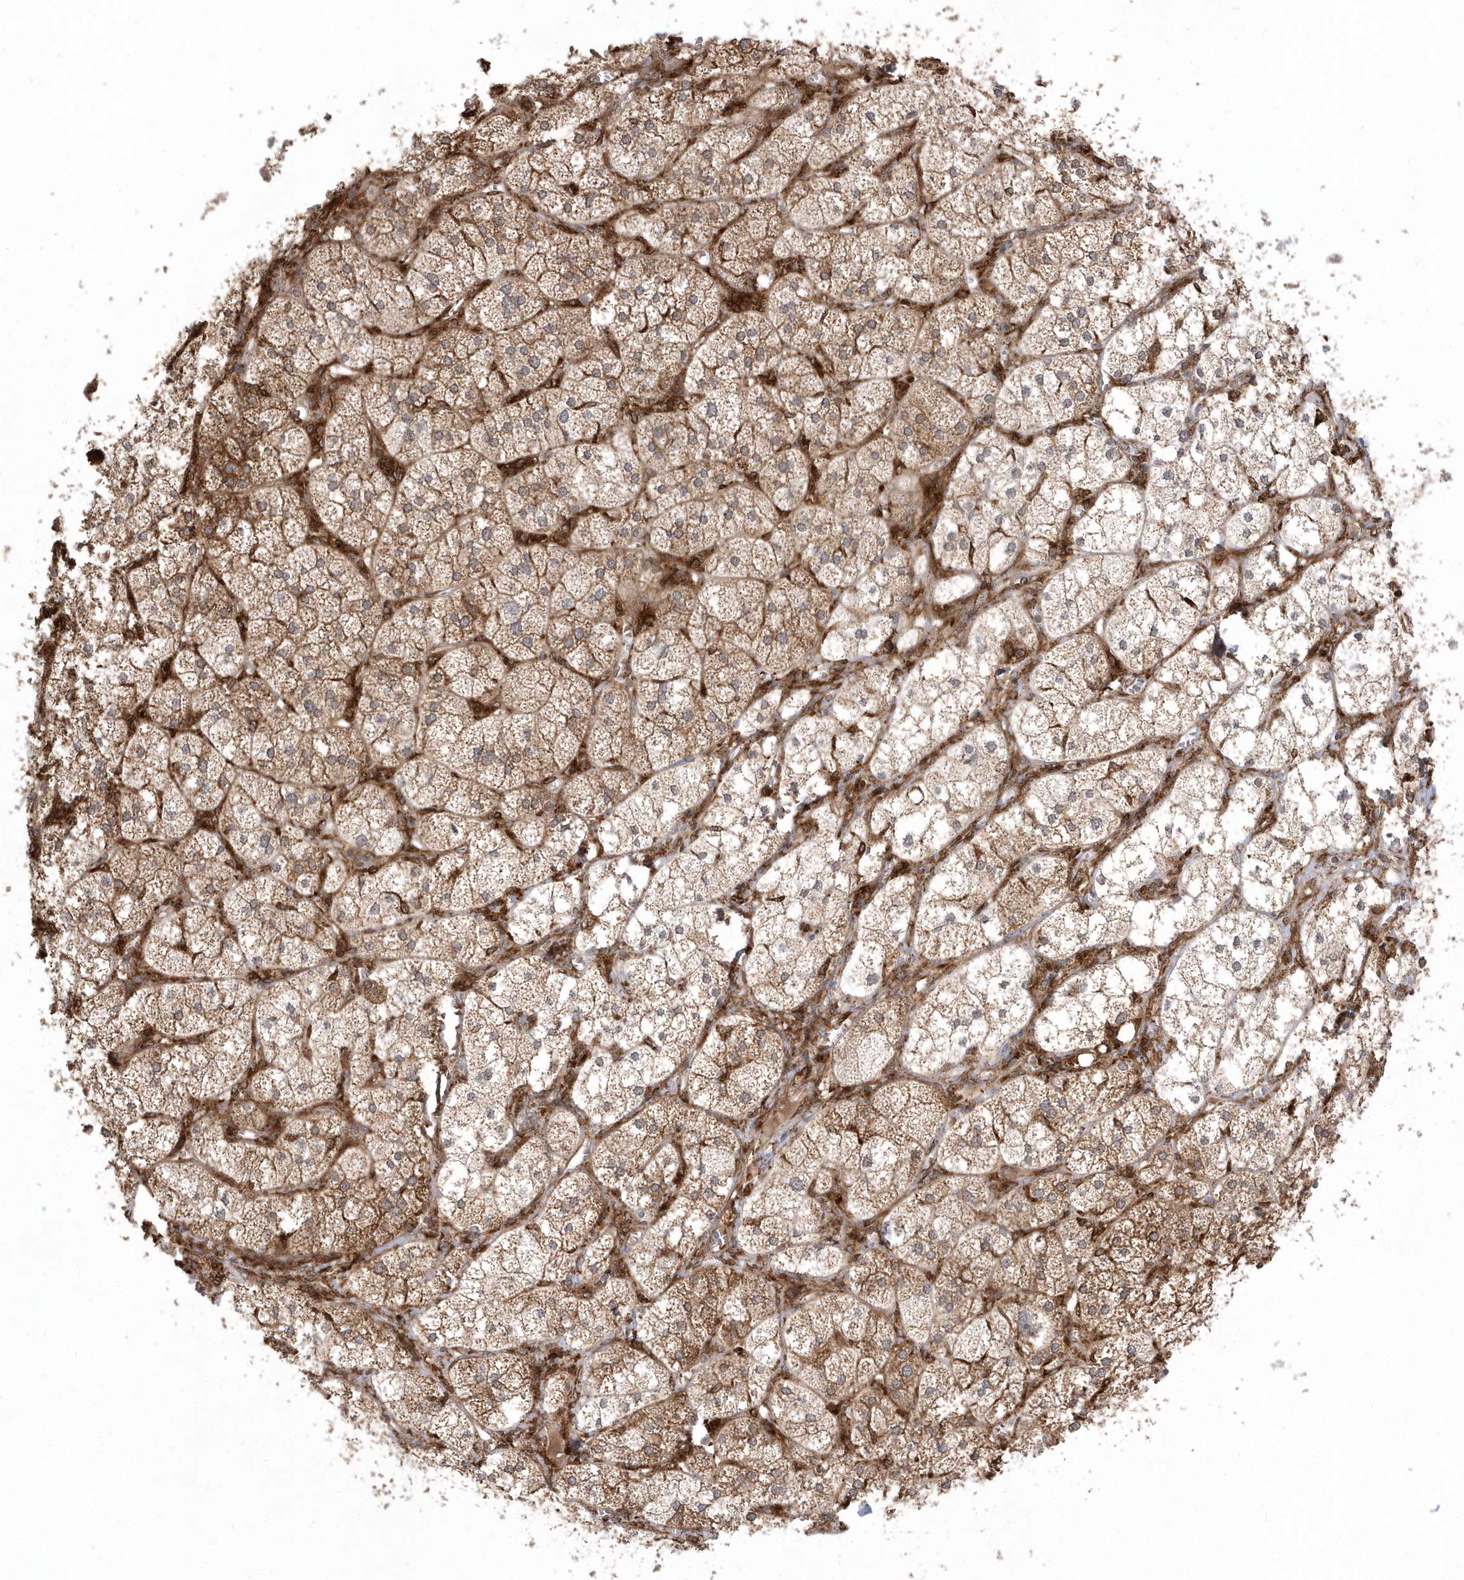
{"staining": {"intensity": "strong", "quantity": "25%-75%", "location": "cytoplasmic/membranous"}, "tissue": "adrenal gland", "cell_type": "Glandular cells", "image_type": "normal", "snomed": [{"axis": "morphology", "description": "Normal tissue, NOS"}, {"axis": "topography", "description": "Adrenal gland"}], "caption": "This image reveals immunohistochemistry staining of normal human adrenal gland, with high strong cytoplasmic/membranous staining in about 25%-75% of glandular cells.", "gene": "EPC2", "patient": {"sex": "female", "age": 61}}